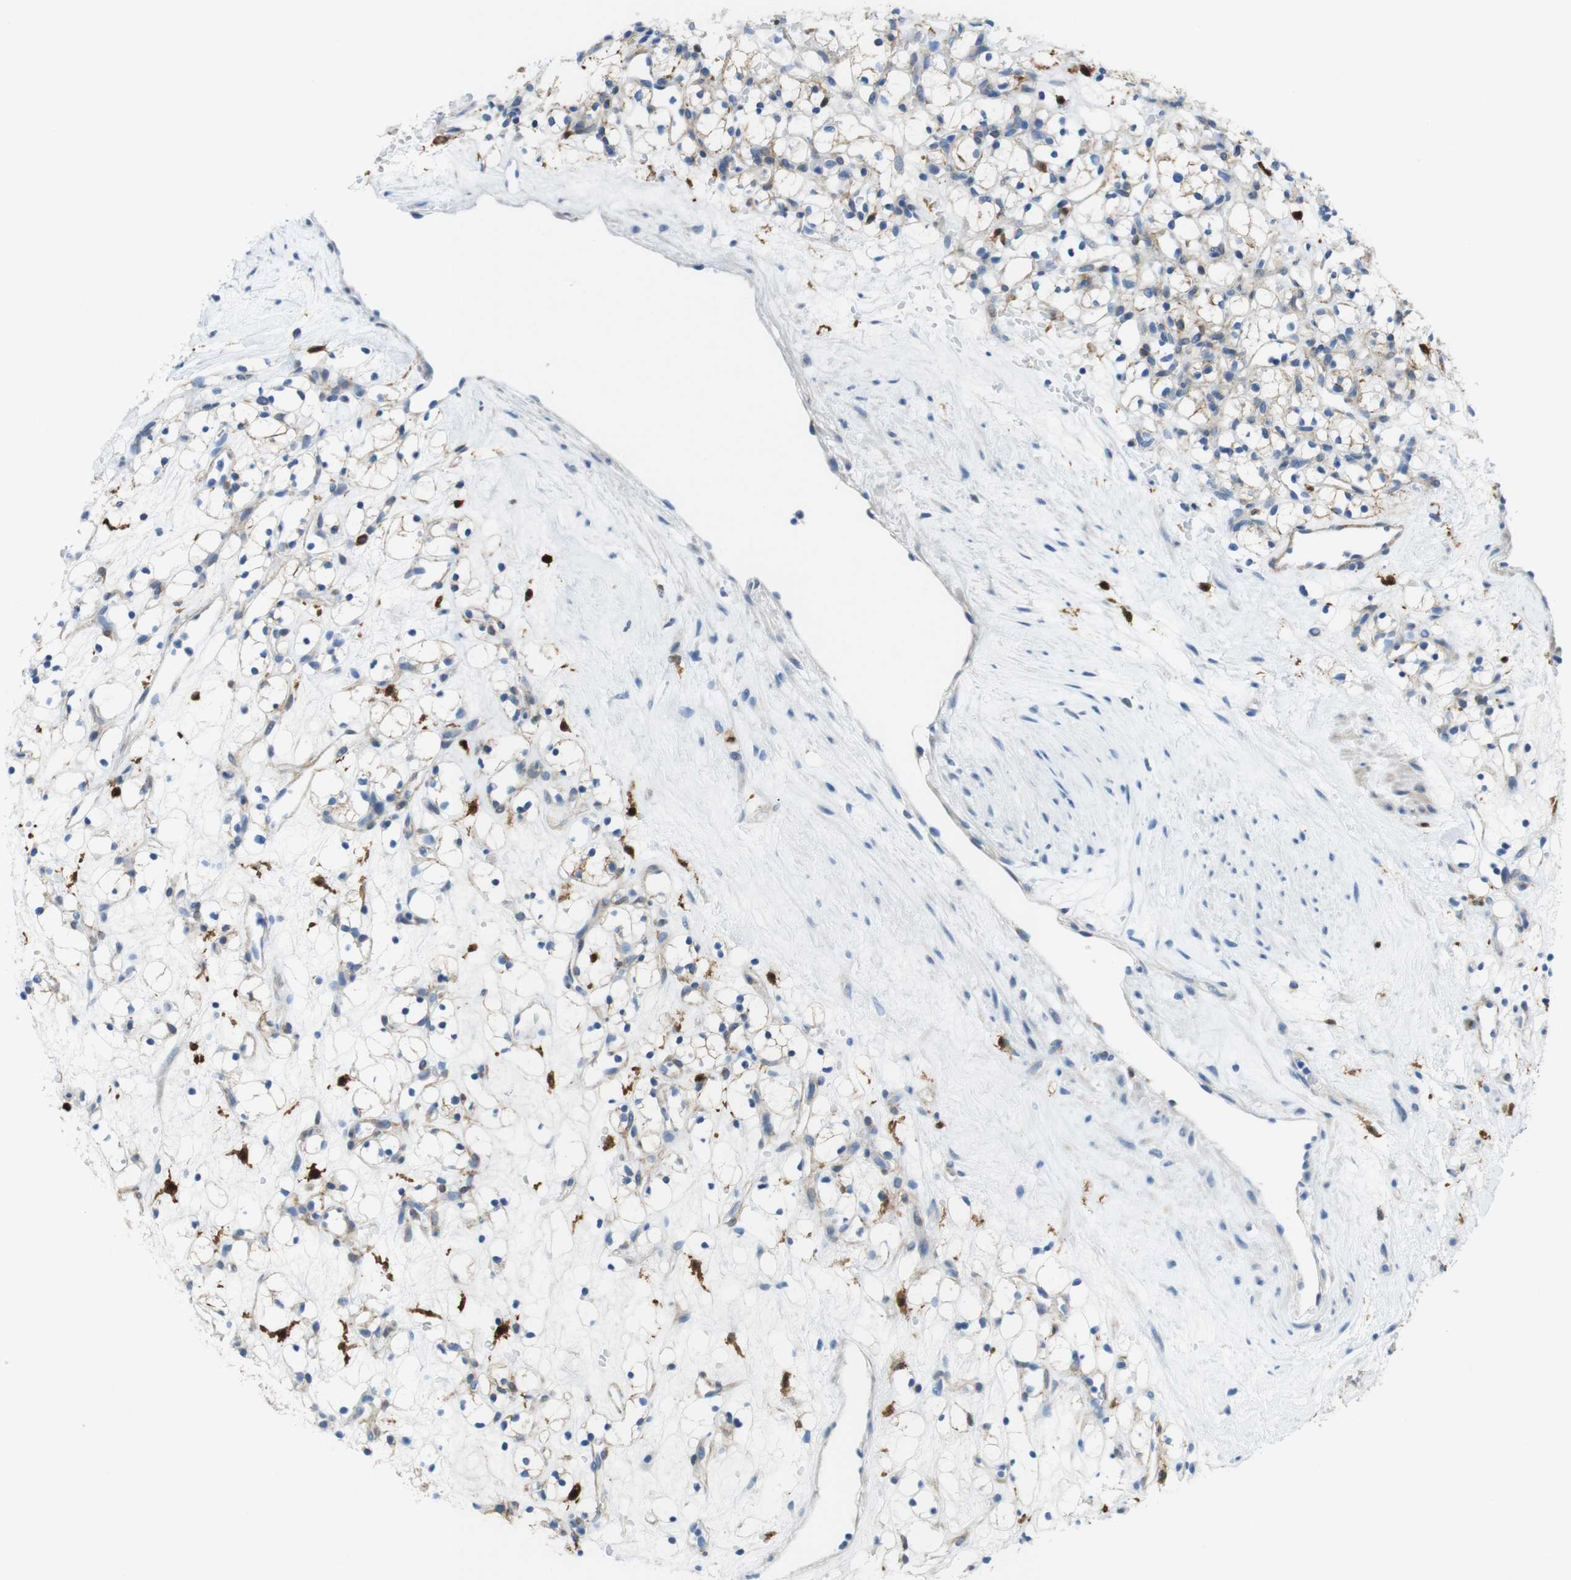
{"staining": {"intensity": "weak", "quantity": "<25%", "location": "cytoplasmic/membranous"}, "tissue": "renal cancer", "cell_type": "Tumor cells", "image_type": "cancer", "snomed": [{"axis": "morphology", "description": "Adenocarcinoma, NOS"}, {"axis": "topography", "description": "Kidney"}], "caption": "Immunohistochemistry (IHC) image of human renal adenocarcinoma stained for a protein (brown), which reveals no staining in tumor cells. (DAB (3,3'-diaminobenzidine) immunohistochemistry (IHC), high magnification).", "gene": "CLMN", "patient": {"sex": "female", "age": 60}}